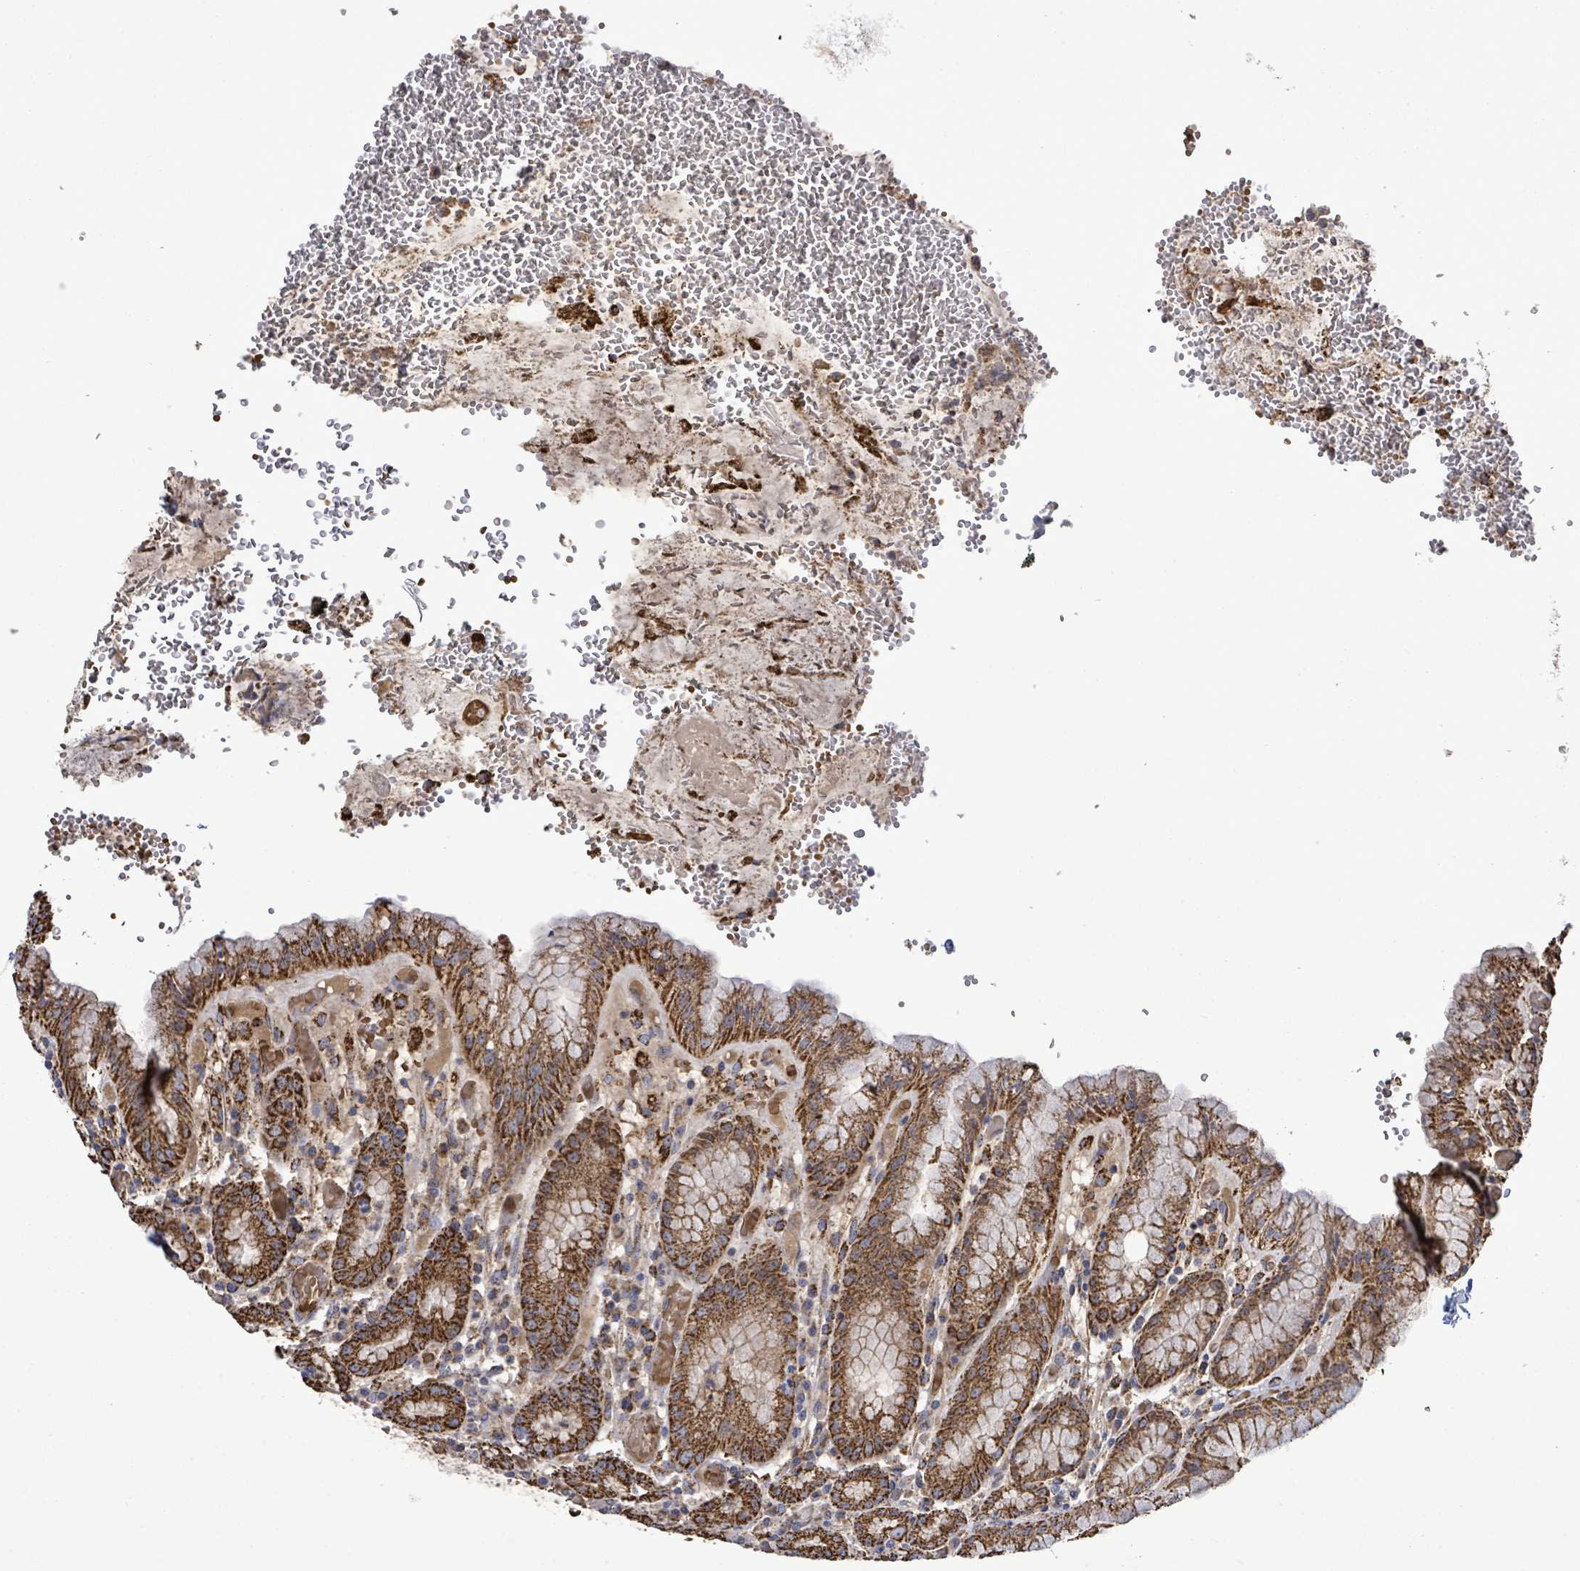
{"staining": {"intensity": "strong", "quantity": ">75%", "location": "cytoplasmic/membranous"}, "tissue": "stomach", "cell_type": "Glandular cells", "image_type": "normal", "snomed": [{"axis": "morphology", "description": "Normal tissue, NOS"}, {"axis": "topography", "description": "Stomach, upper"}], "caption": "Brown immunohistochemical staining in unremarkable stomach displays strong cytoplasmic/membranous staining in about >75% of glandular cells.", "gene": "MTMR12", "patient": {"sex": "male", "age": 52}}